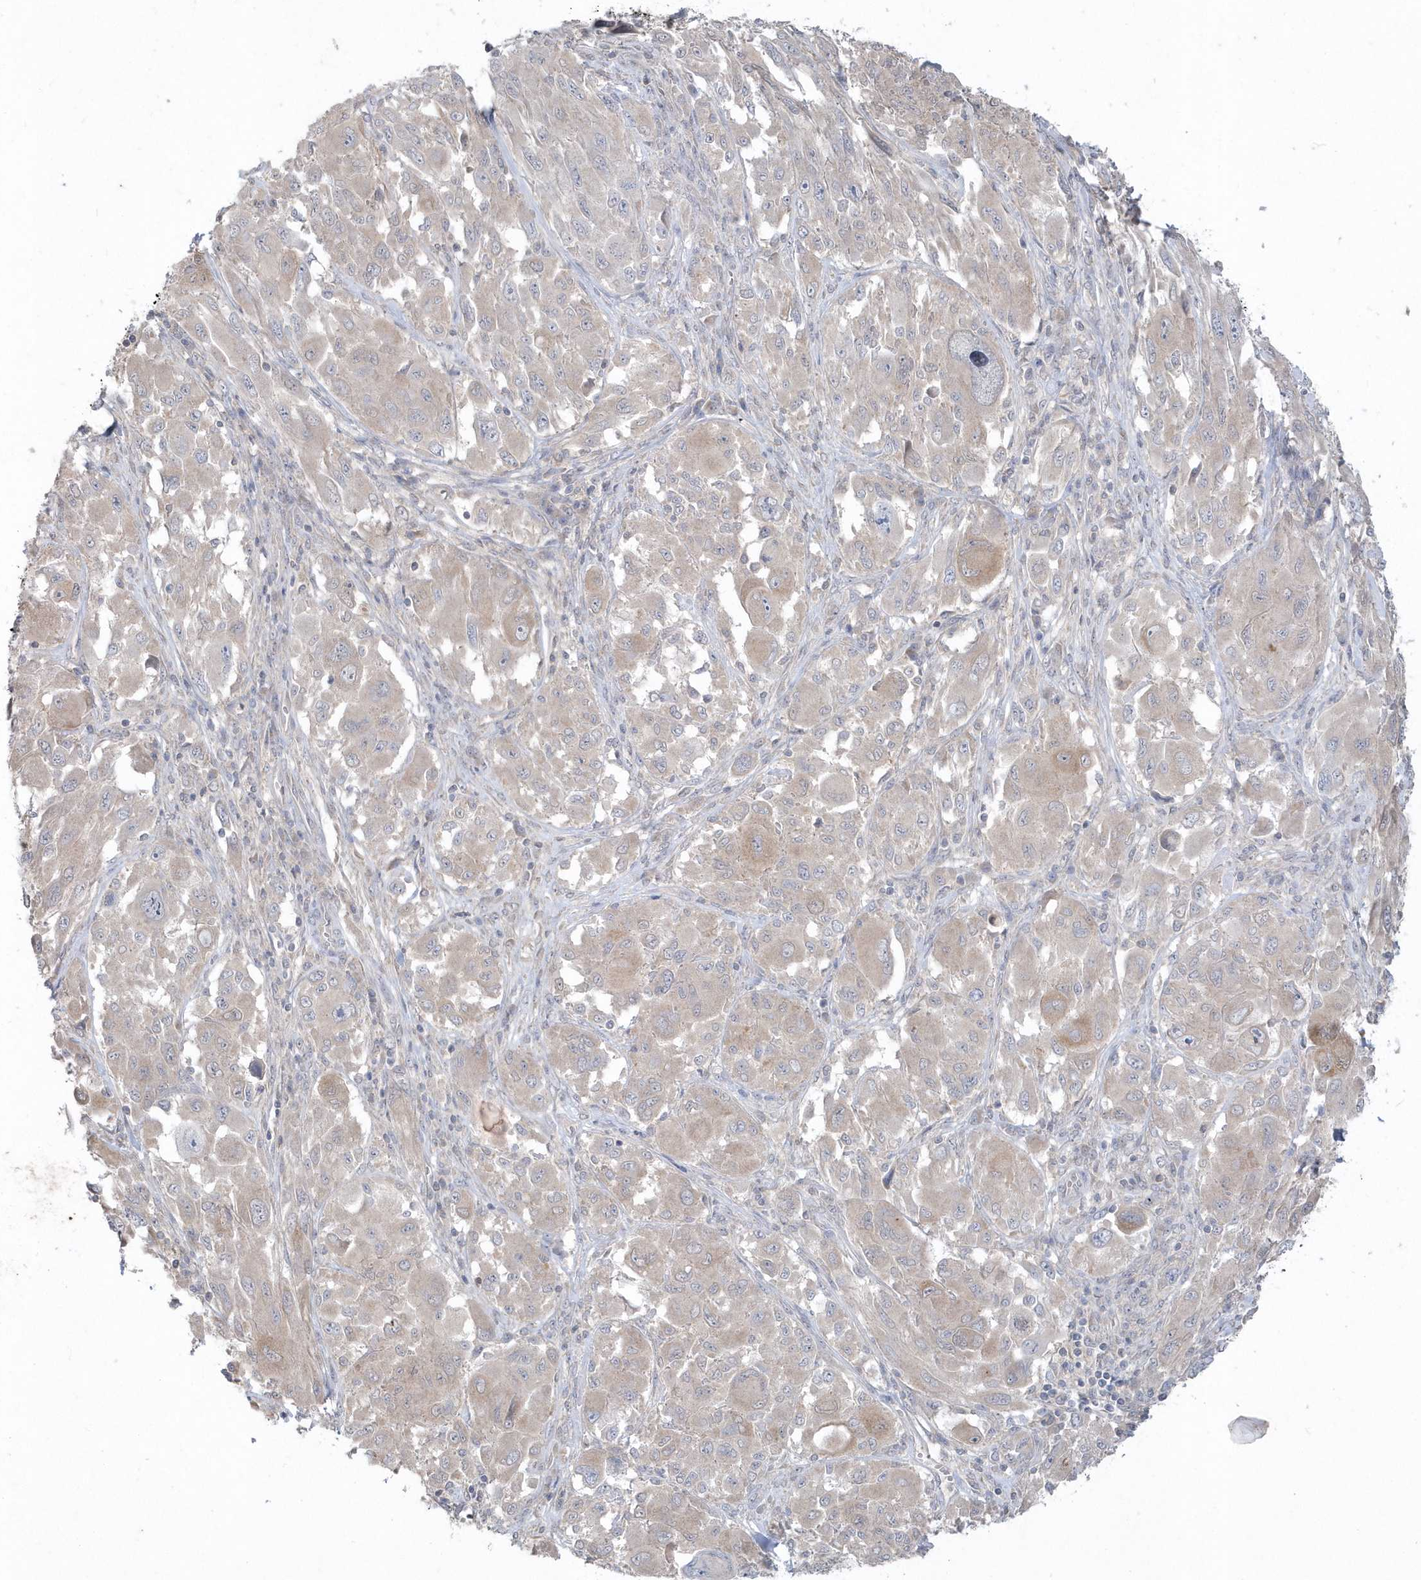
{"staining": {"intensity": "weak", "quantity": "25%-75%", "location": "cytoplasmic/membranous"}, "tissue": "melanoma", "cell_type": "Tumor cells", "image_type": "cancer", "snomed": [{"axis": "morphology", "description": "Malignant melanoma, NOS"}, {"axis": "topography", "description": "Skin"}], "caption": "High-magnification brightfield microscopy of malignant melanoma stained with DAB (3,3'-diaminobenzidine) (brown) and counterstained with hematoxylin (blue). tumor cells exhibit weak cytoplasmic/membranous staining is identified in about25%-75% of cells. (DAB (3,3'-diaminobenzidine) IHC, brown staining for protein, blue staining for nuclei).", "gene": "AKR7A2", "patient": {"sex": "female", "age": 91}}